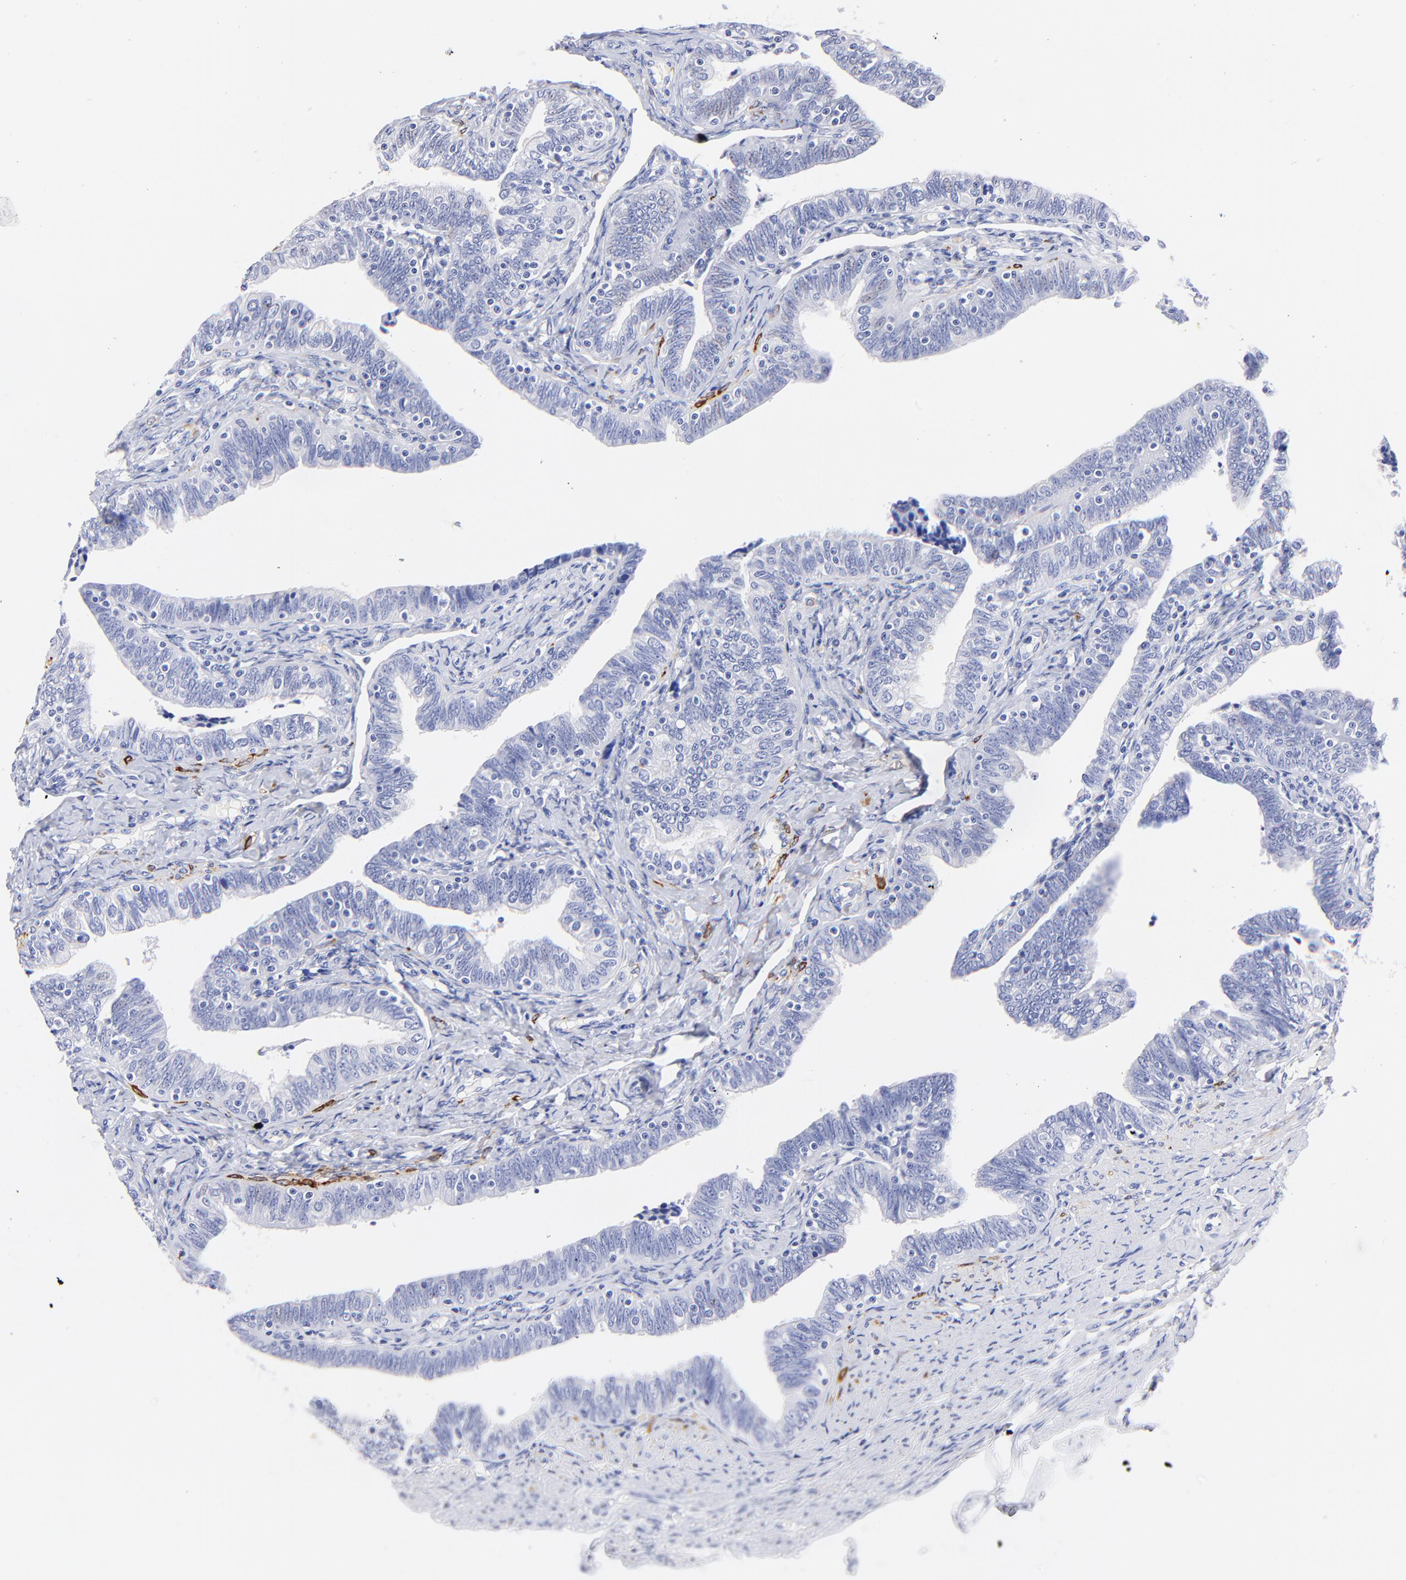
{"staining": {"intensity": "negative", "quantity": "none", "location": "none"}, "tissue": "fallopian tube", "cell_type": "Glandular cells", "image_type": "normal", "snomed": [{"axis": "morphology", "description": "Normal tissue, NOS"}, {"axis": "topography", "description": "Fallopian tube"}, {"axis": "topography", "description": "Ovary"}], "caption": "Glandular cells show no significant positivity in benign fallopian tube. Nuclei are stained in blue.", "gene": "HORMAD2", "patient": {"sex": "female", "age": 69}}